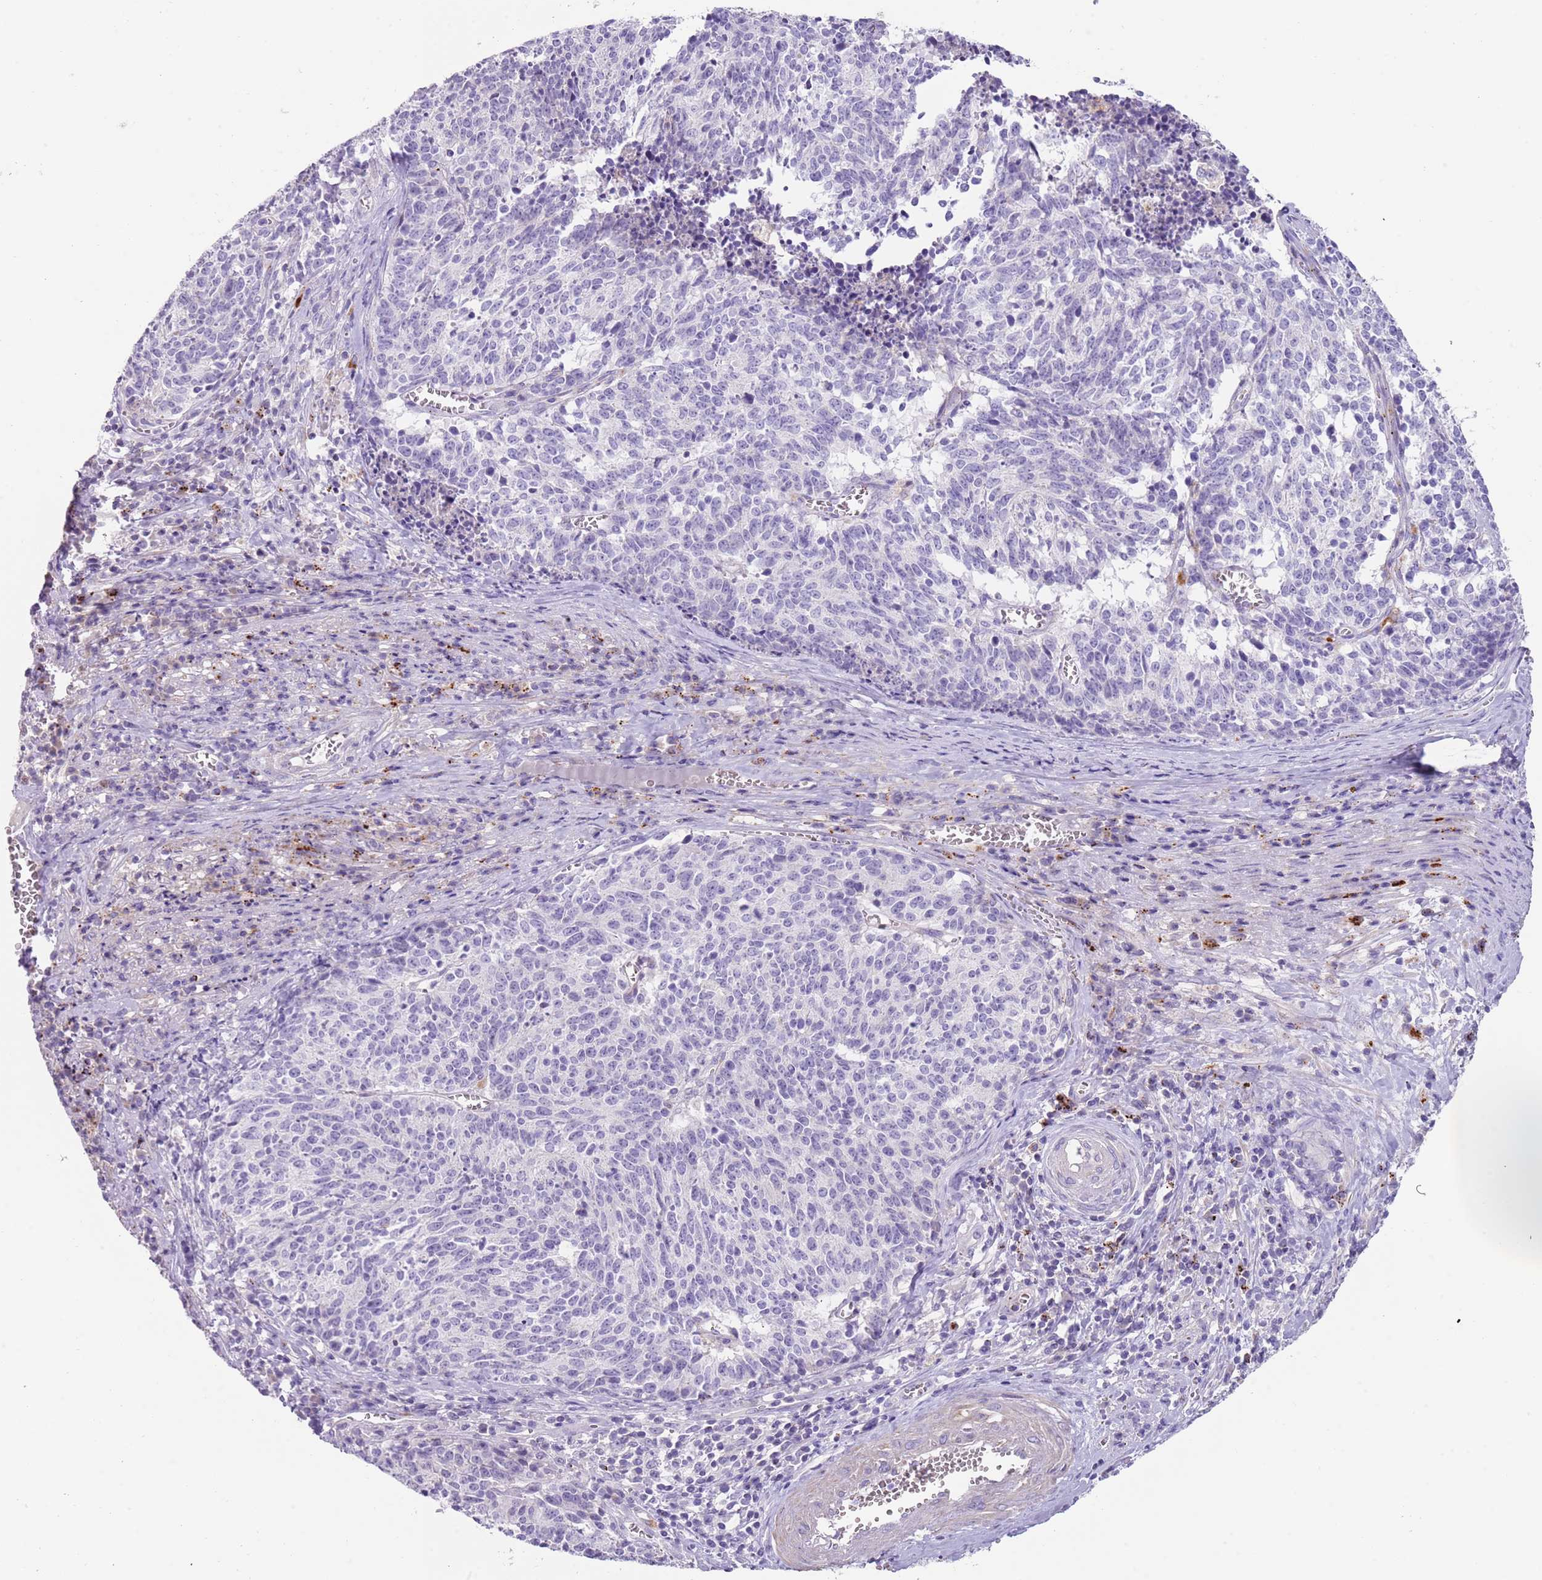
{"staining": {"intensity": "negative", "quantity": "none", "location": "none"}, "tissue": "cervical cancer", "cell_type": "Tumor cells", "image_type": "cancer", "snomed": [{"axis": "morphology", "description": "Squamous cell carcinoma, NOS"}, {"axis": "topography", "description": "Cervix"}], "caption": "Photomicrograph shows no protein staining in tumor cells of squamous cell carcinoma (cervical) tissue.", "gene": "LRRN3", "patient": {"sex": "female", "age": 29}}